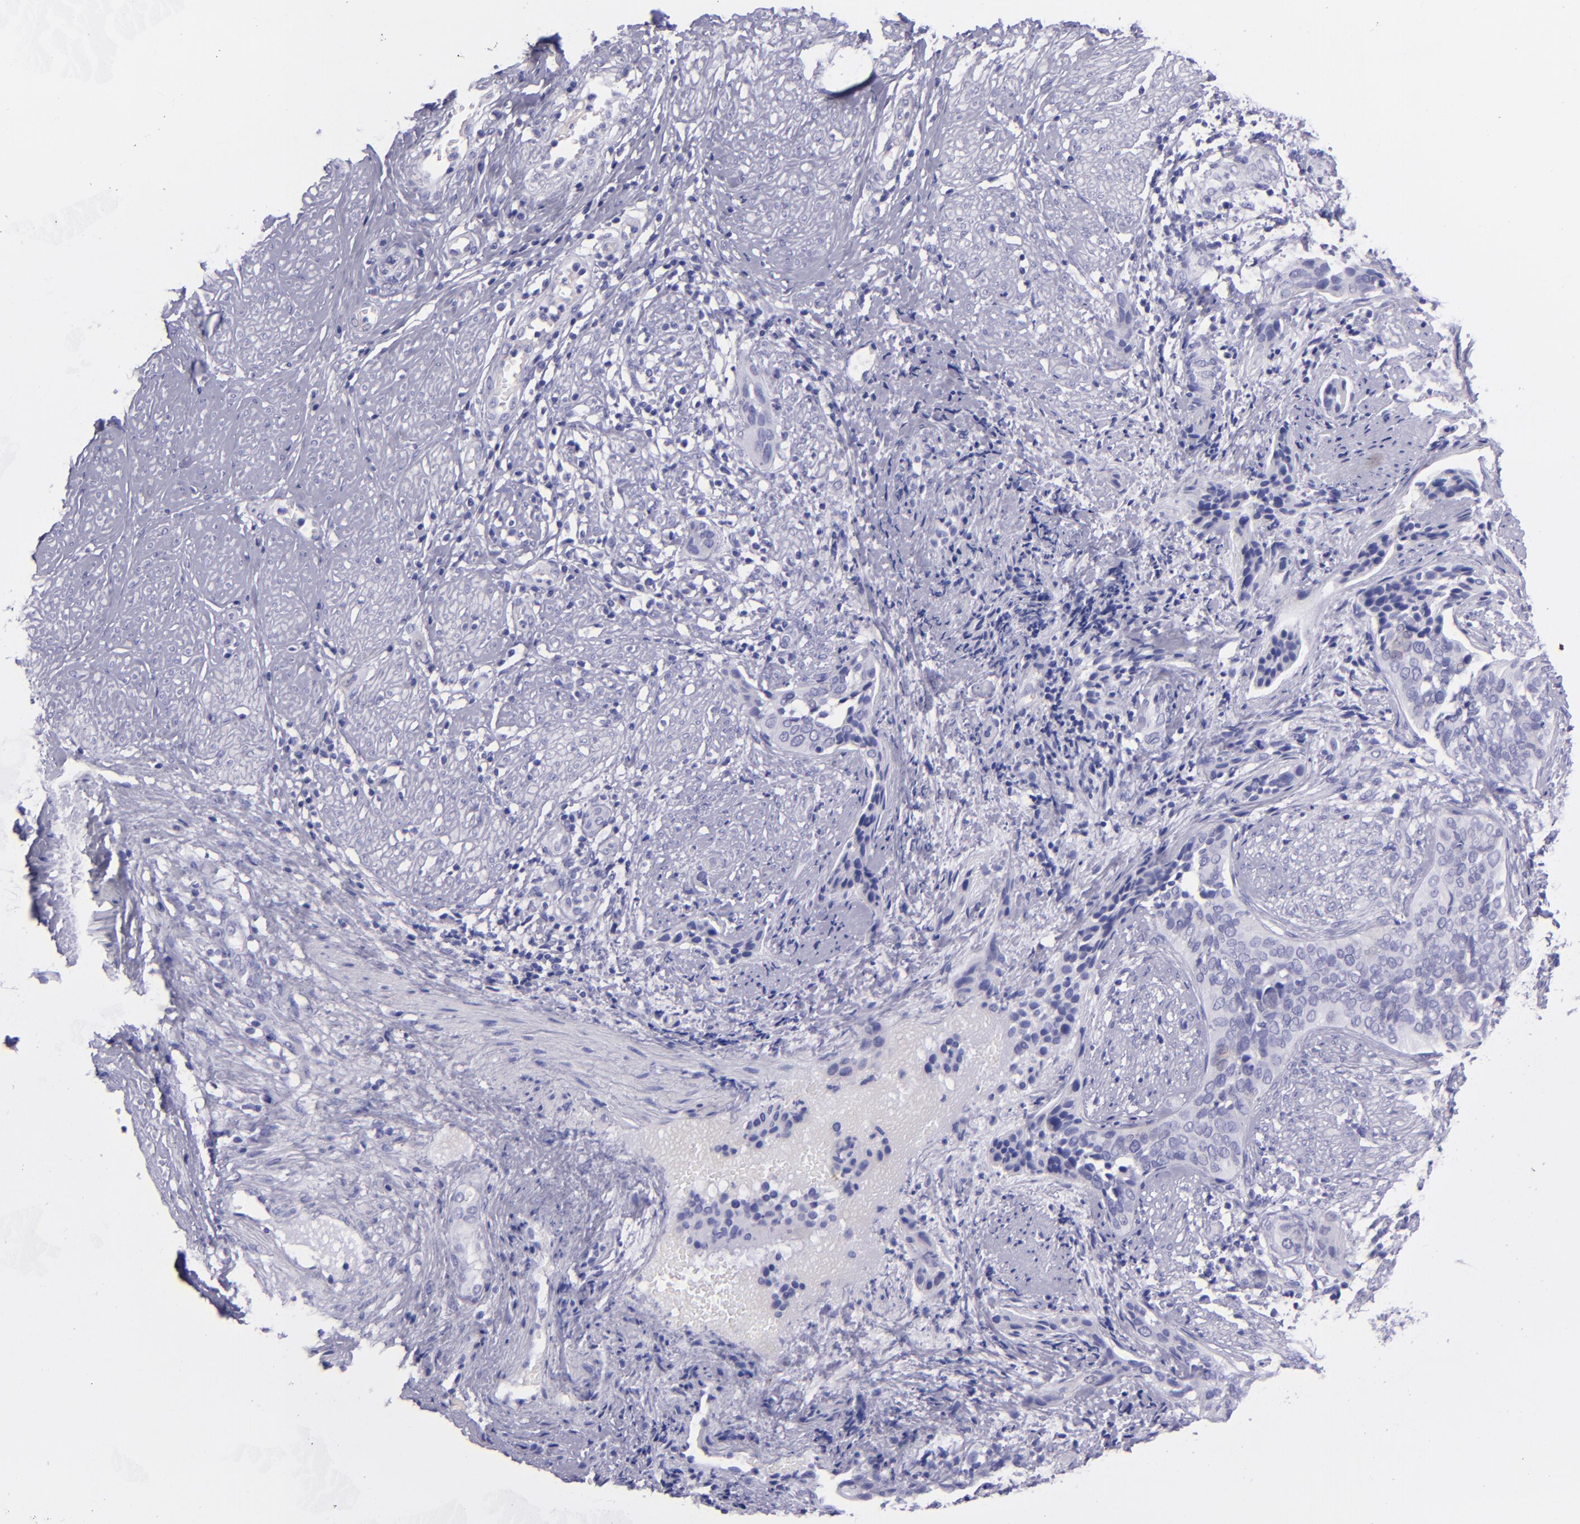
{"staining": {"intensity": "negative", "quantity": "none", "location": "none"}, "tissue": "cervical cancer", "cell_type": "Tumor cells", "image_type": "cancer", "snomed": [{"axis": "morphology", "description": "Squamous cell carcinoma, NOS"}, {"axis": "topography", "description": "Cervix"}], "caption": "Photomicrograph shows no protein expression in tumor cells of squamous cell carcinoma (cervical) tissue.", "gene": "TNNT3", "patient": {"sex": "female", "age": 31}}